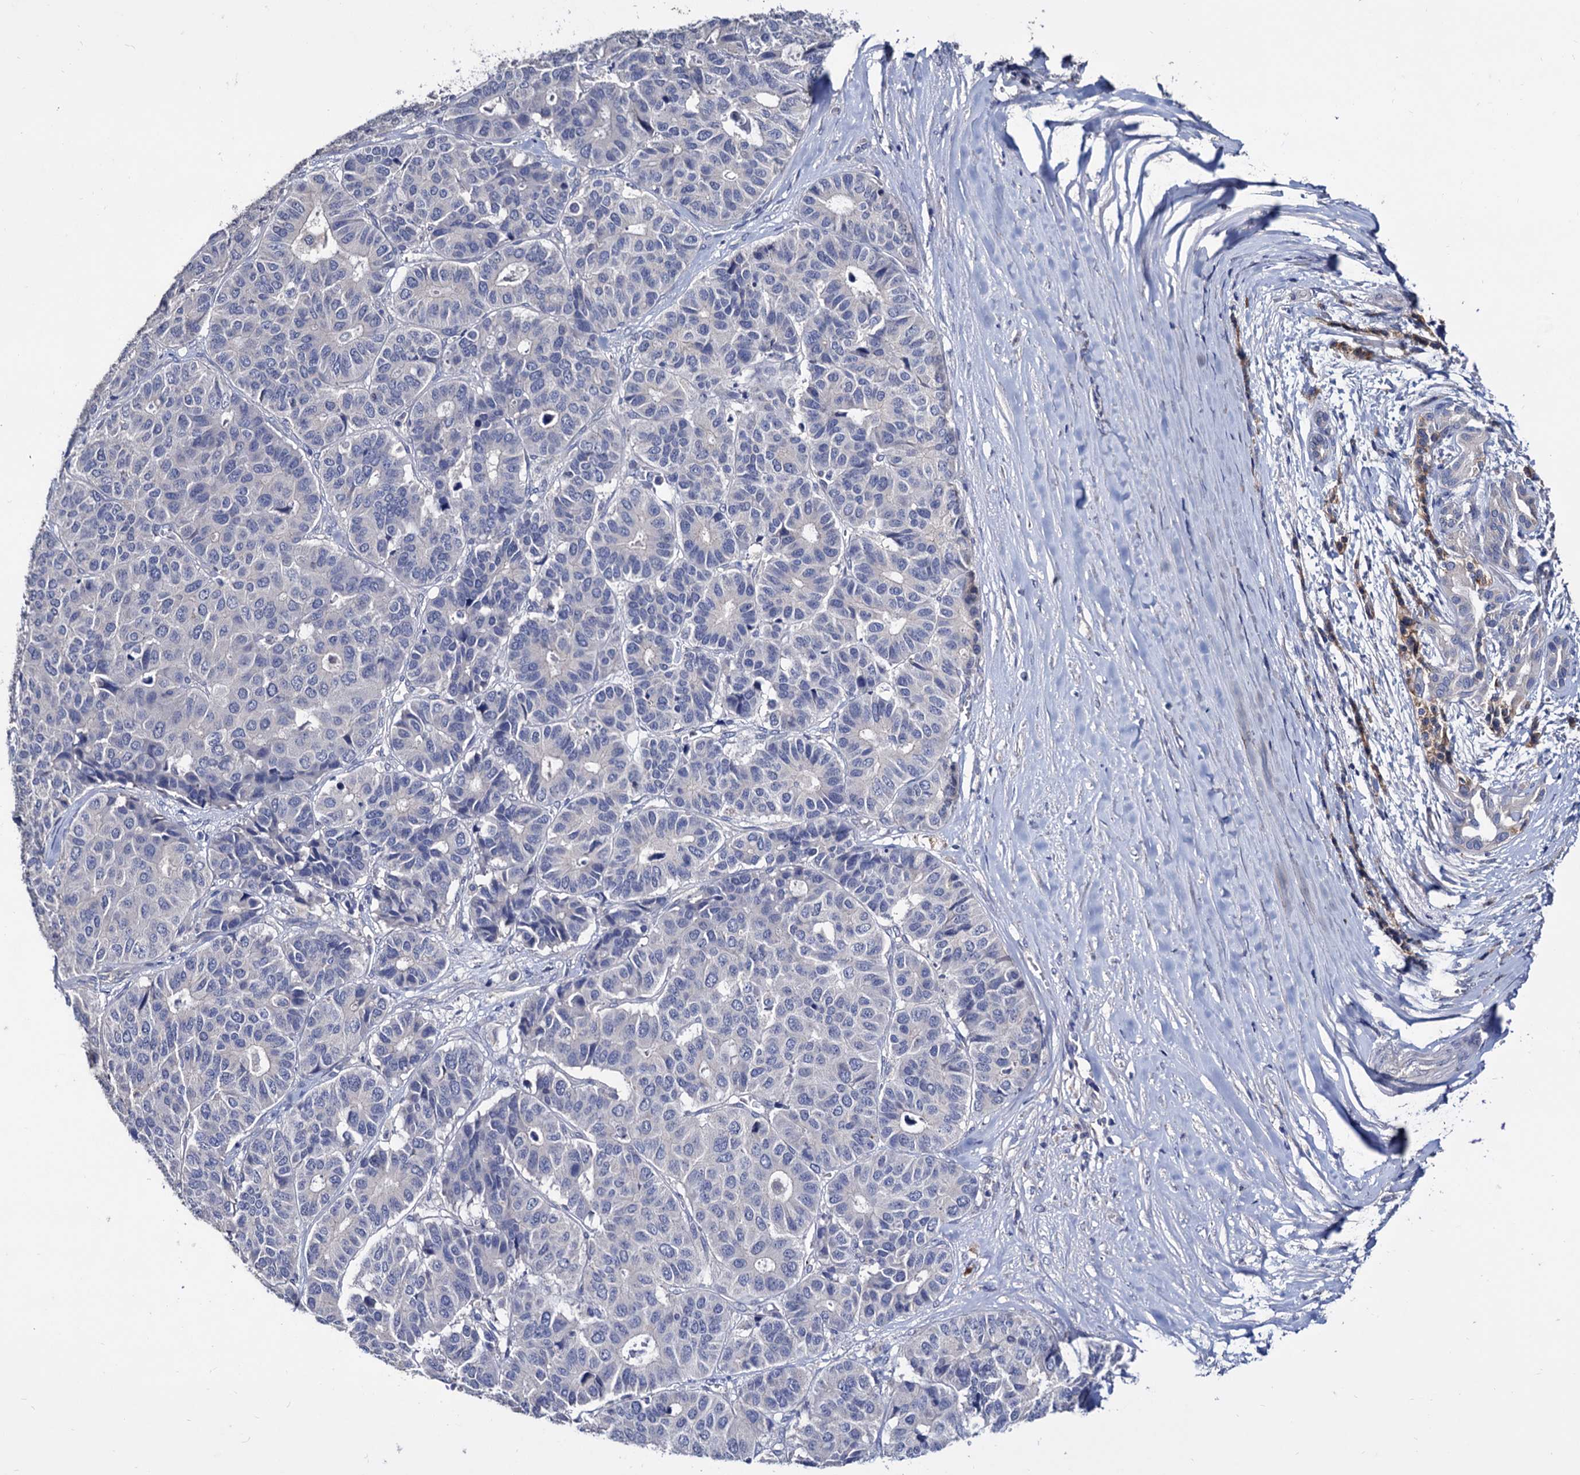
{"staining": {"intensity": "negative", "quantity": "none", "location": "none"}, "tissue": "pancreatic cancer", "cell_type": "Tumor cells", "image_type": "cancer", "snomed": [{"axis": "morphology", "description": "Adenocarcinoma, NOS"}, {"axis": "topography", "description": "Pancreas"}], "caption": "This is an immunohistochemistry (IHC) image of pancreatic adenocarcinoma. There is no expression in tumor cells.", "gene": "NPAS4", "patient": {"sex": "male", "age": 50}}